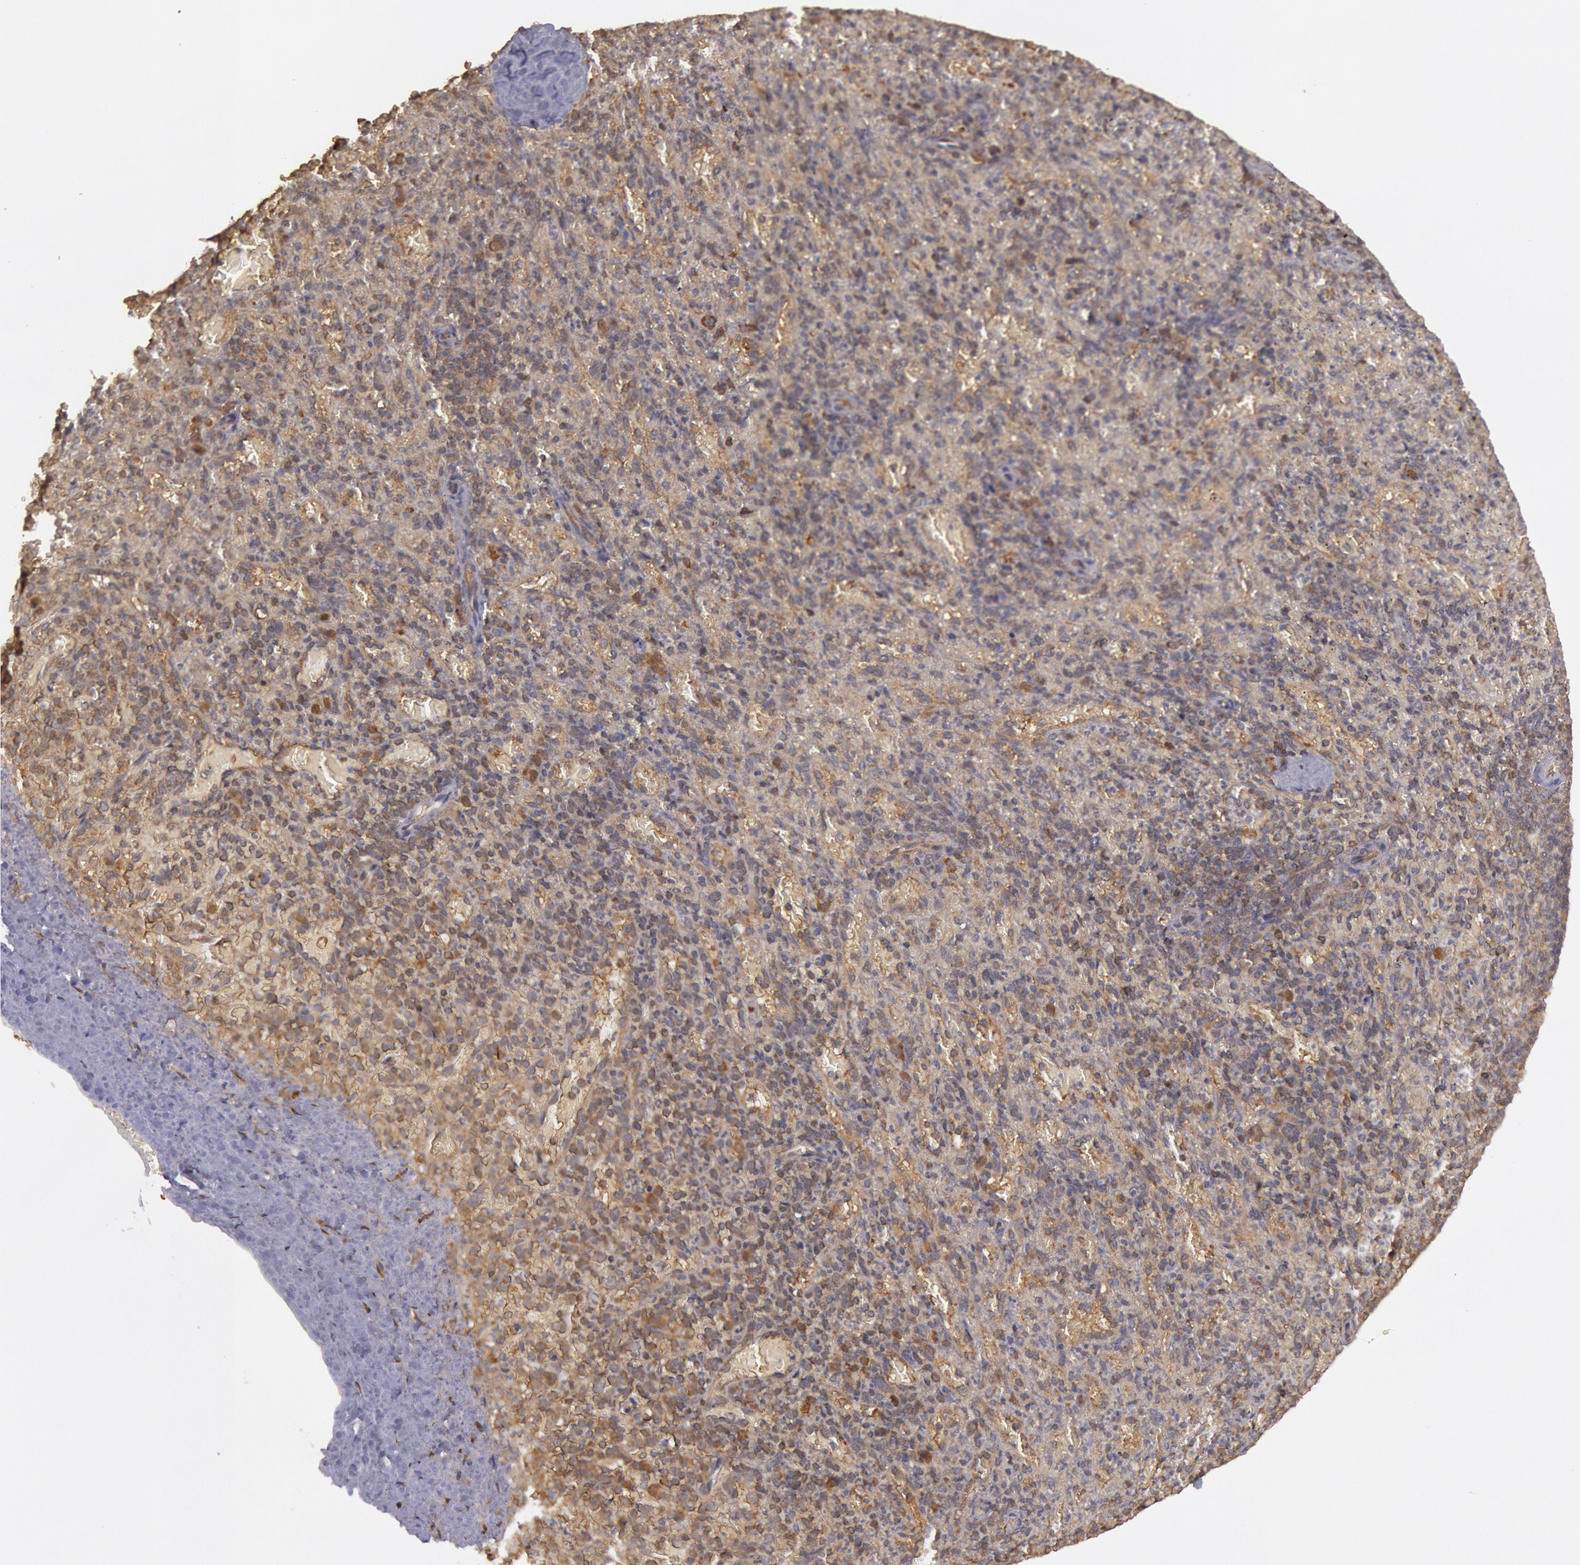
{"staining": {"intensity": "moderate", "quantity": "25%-75%", "location": "cytoplasmic/membranous"}, "tissue": "spleen", "cell_type": "Cells in red pulp", "image_type": "normal", "snomed": [{"axis": "morphology", "description": "Normal tissue, NOS"}, {"axis": "topography", "description": "Spleen"}], "caption": "IHC of benign human spleen demonstrates medium levels of moderate cytoplasmic/membranous positivity in about 25%-75% of cells in red pulp. Using DAB (brown) and hematoxylin (blue) stains, captured at high magnification using brightfield microscopy.", "gene": "USP14", "patient": {"sex": "female", "age": 50}}